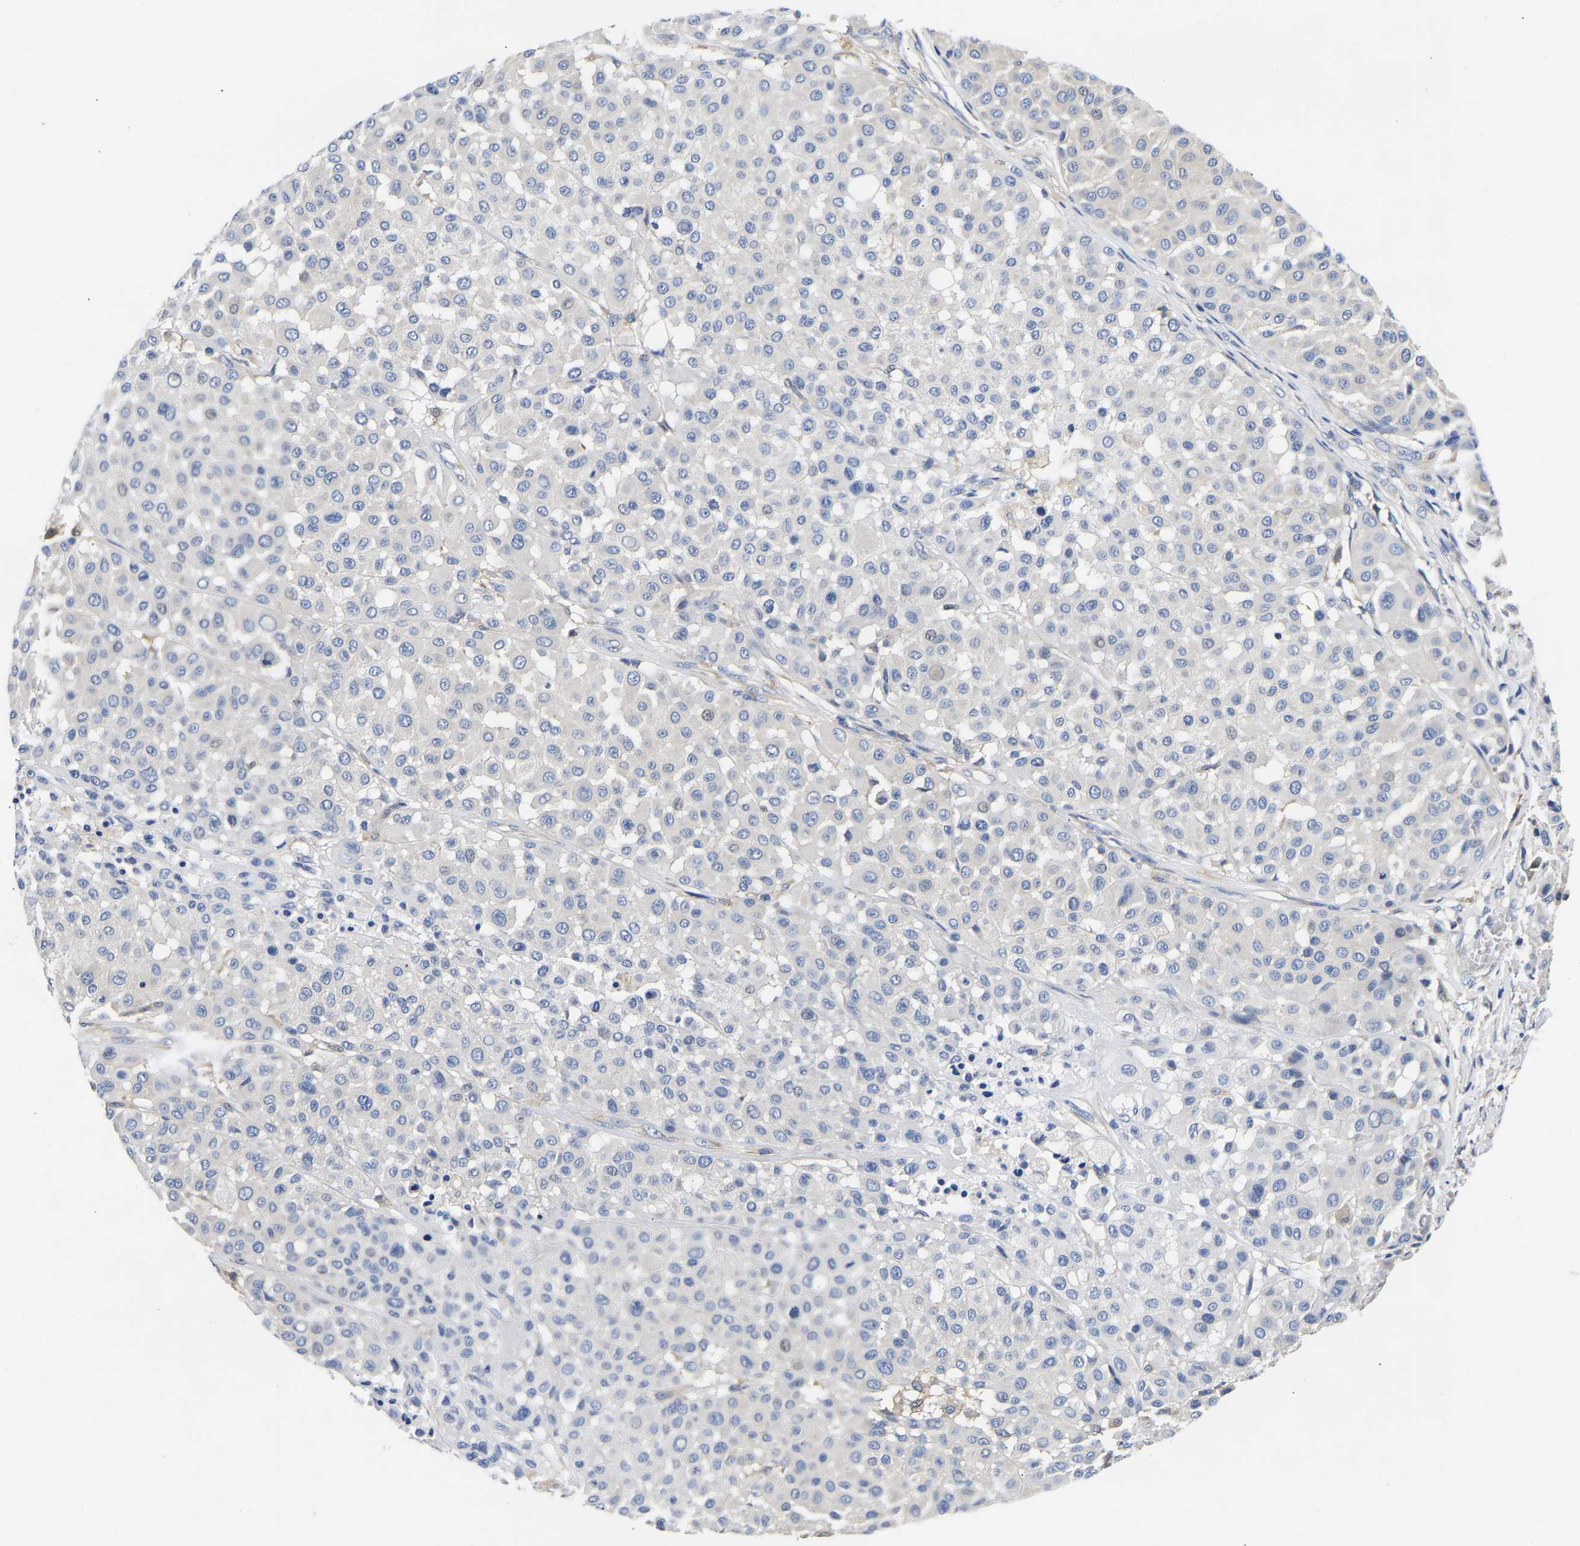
{"staining": {"intensity": "negative", "quantity": "none", "location": "none"}, "tissue": "melanoma", "cell_type": "Tumor cells", "image_type": "cancer", "snomed": [{"axis": "morphology", "description": "Malignant melanoma, Metastatic site"}, {"axis": "topography", "description": "Soft tissue"}], "caption": "Malignant melanoma (metastatic site) was stained to show a protein in brown. There is no significant expression in tumor cells.", "gene": "CCDC6", "patient": {"sex": "male", "age": 41}}